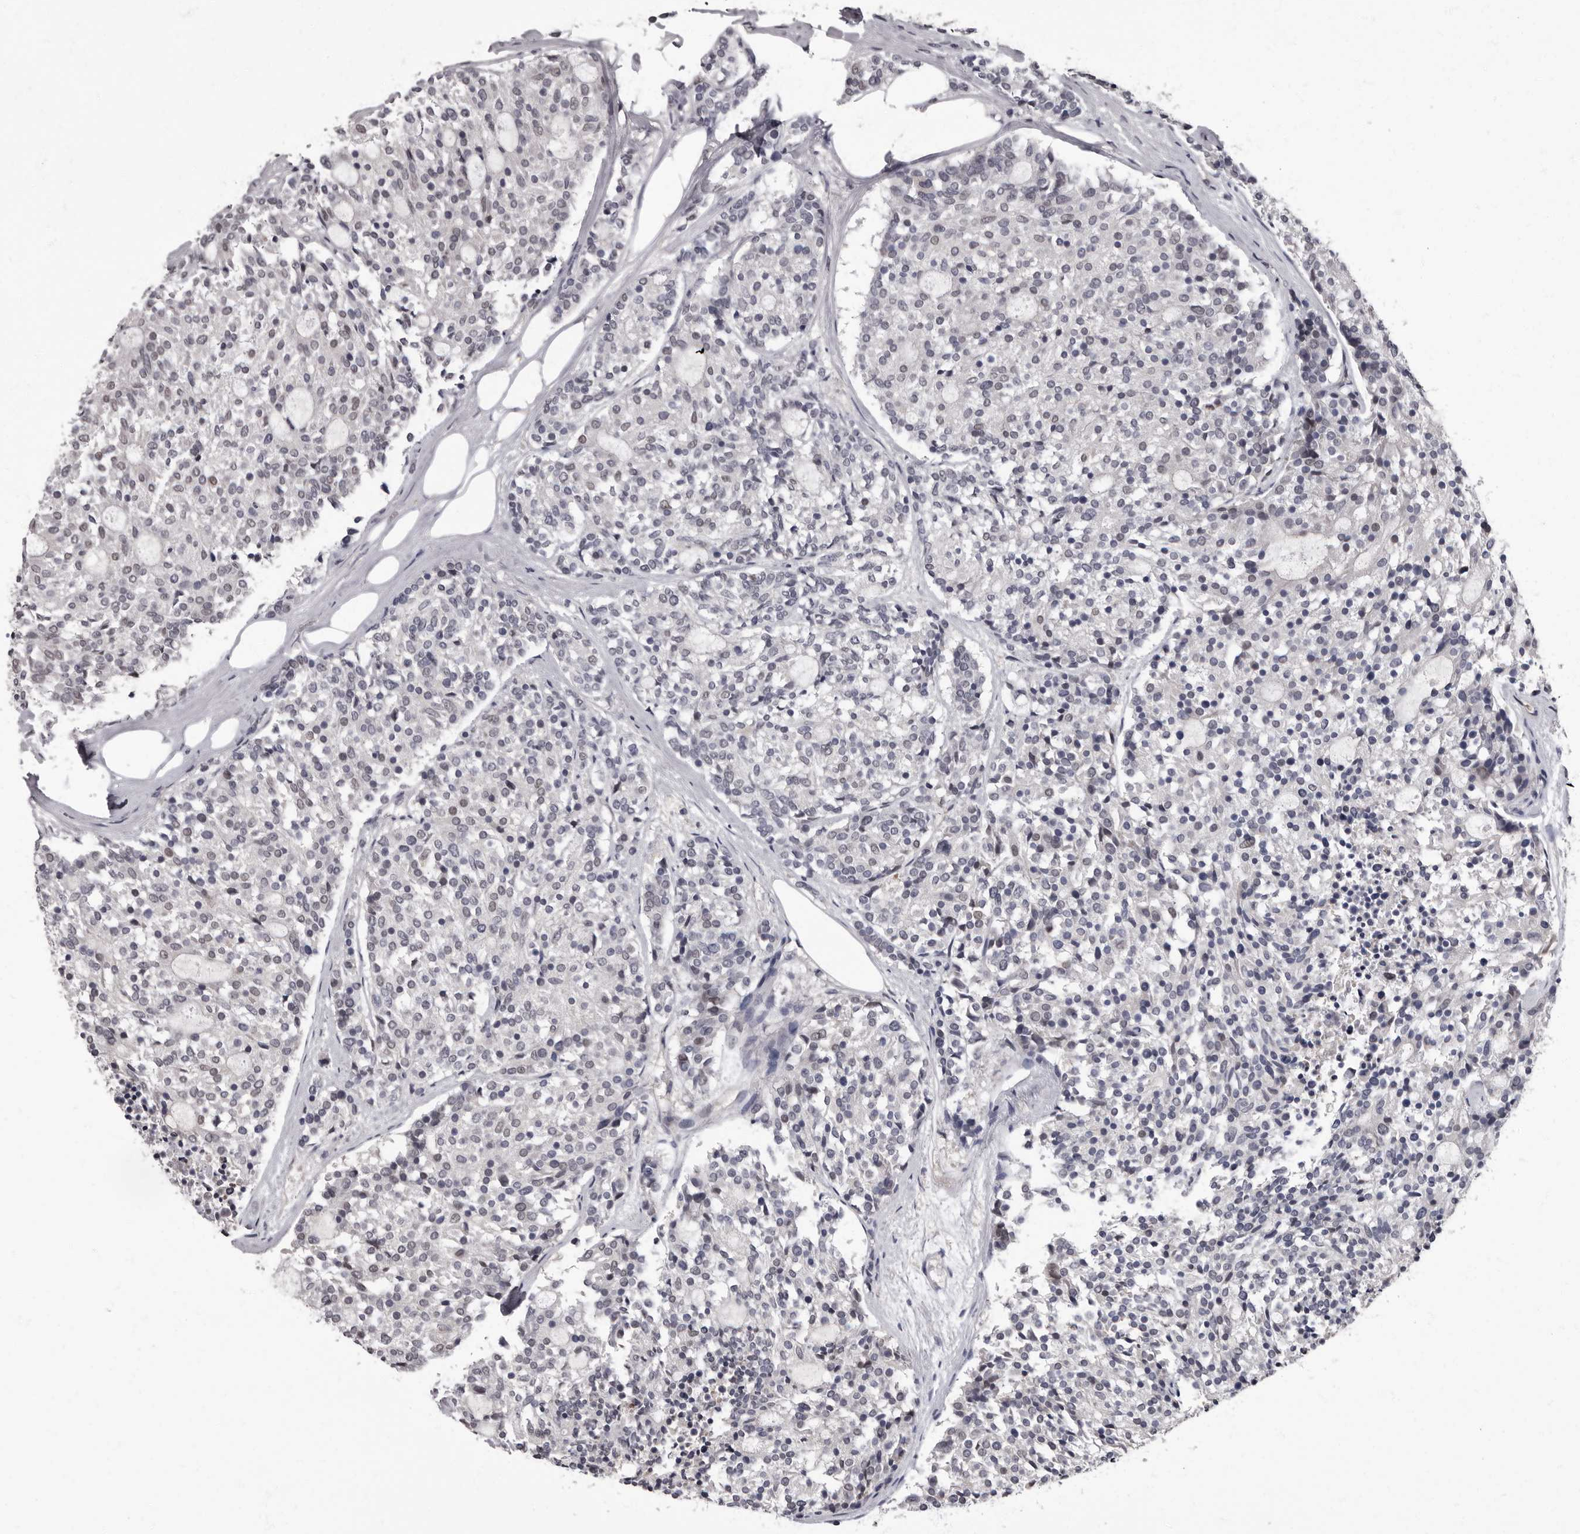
{"staining": {"intensity": "weak", "quantity": "<25%", "location": "nuclear"}, "tissue": "carcinoid", "cell_type": "Tumor cells", "image_type": "cancer", "snomed": [{"axis": "morphology", "description": "Carcinoid, malignant, NOS"}, {"axis": "topography", "description": "Pancreas"}], "caption": "A histopathology image of human malignant carcinoid is negative for staining in tumor cells. Nuclei are stained in blue.", "gene": "C1orf50", "patient": {"sex": "female", "age": 54}}